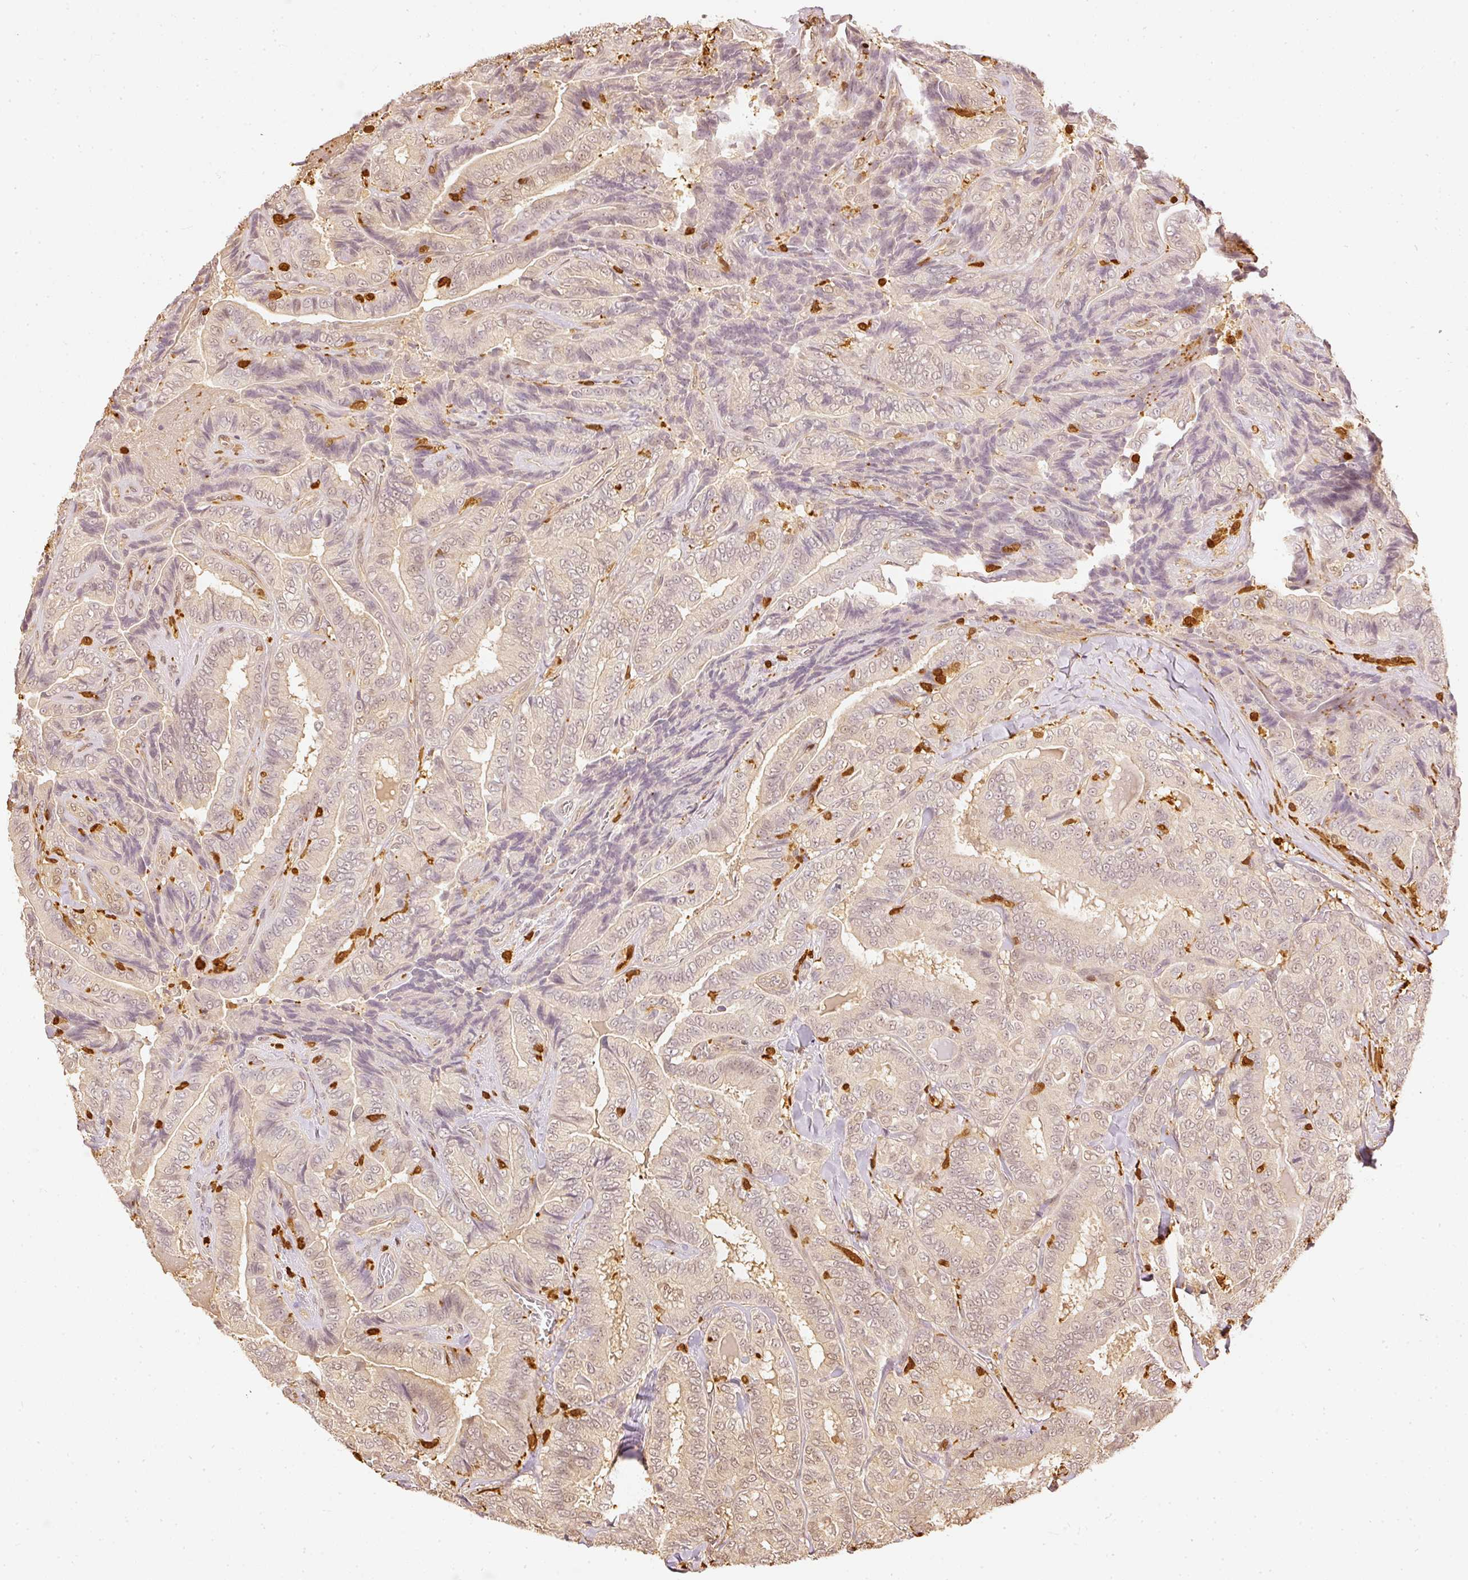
{"staining": {"intensity": "weak", "quantity": "25%-75%", "location": "cytoplasmic/membranous,nuclear"}, "tissue": "thyroid cancer", "cell_type": "Tumor cells", "image_type": "cancer", "snomed": [{"axis": "morphology", "description": "Papillary adenocarcinoma, NOS"}, {"axis": "topography", "description": "Thyroid gland"}], "caption": "Immunohistochemistry (IHC) image of human thyroid papillary adenocarcinoma stained for a protein (brown), which reveals low levels of weak cytoplasmic/membranous and nuclear expression in approximately 25%-75% of tumor cells.", "gene": "PFN1", "patient": {"sex": "male", "age": 61}}